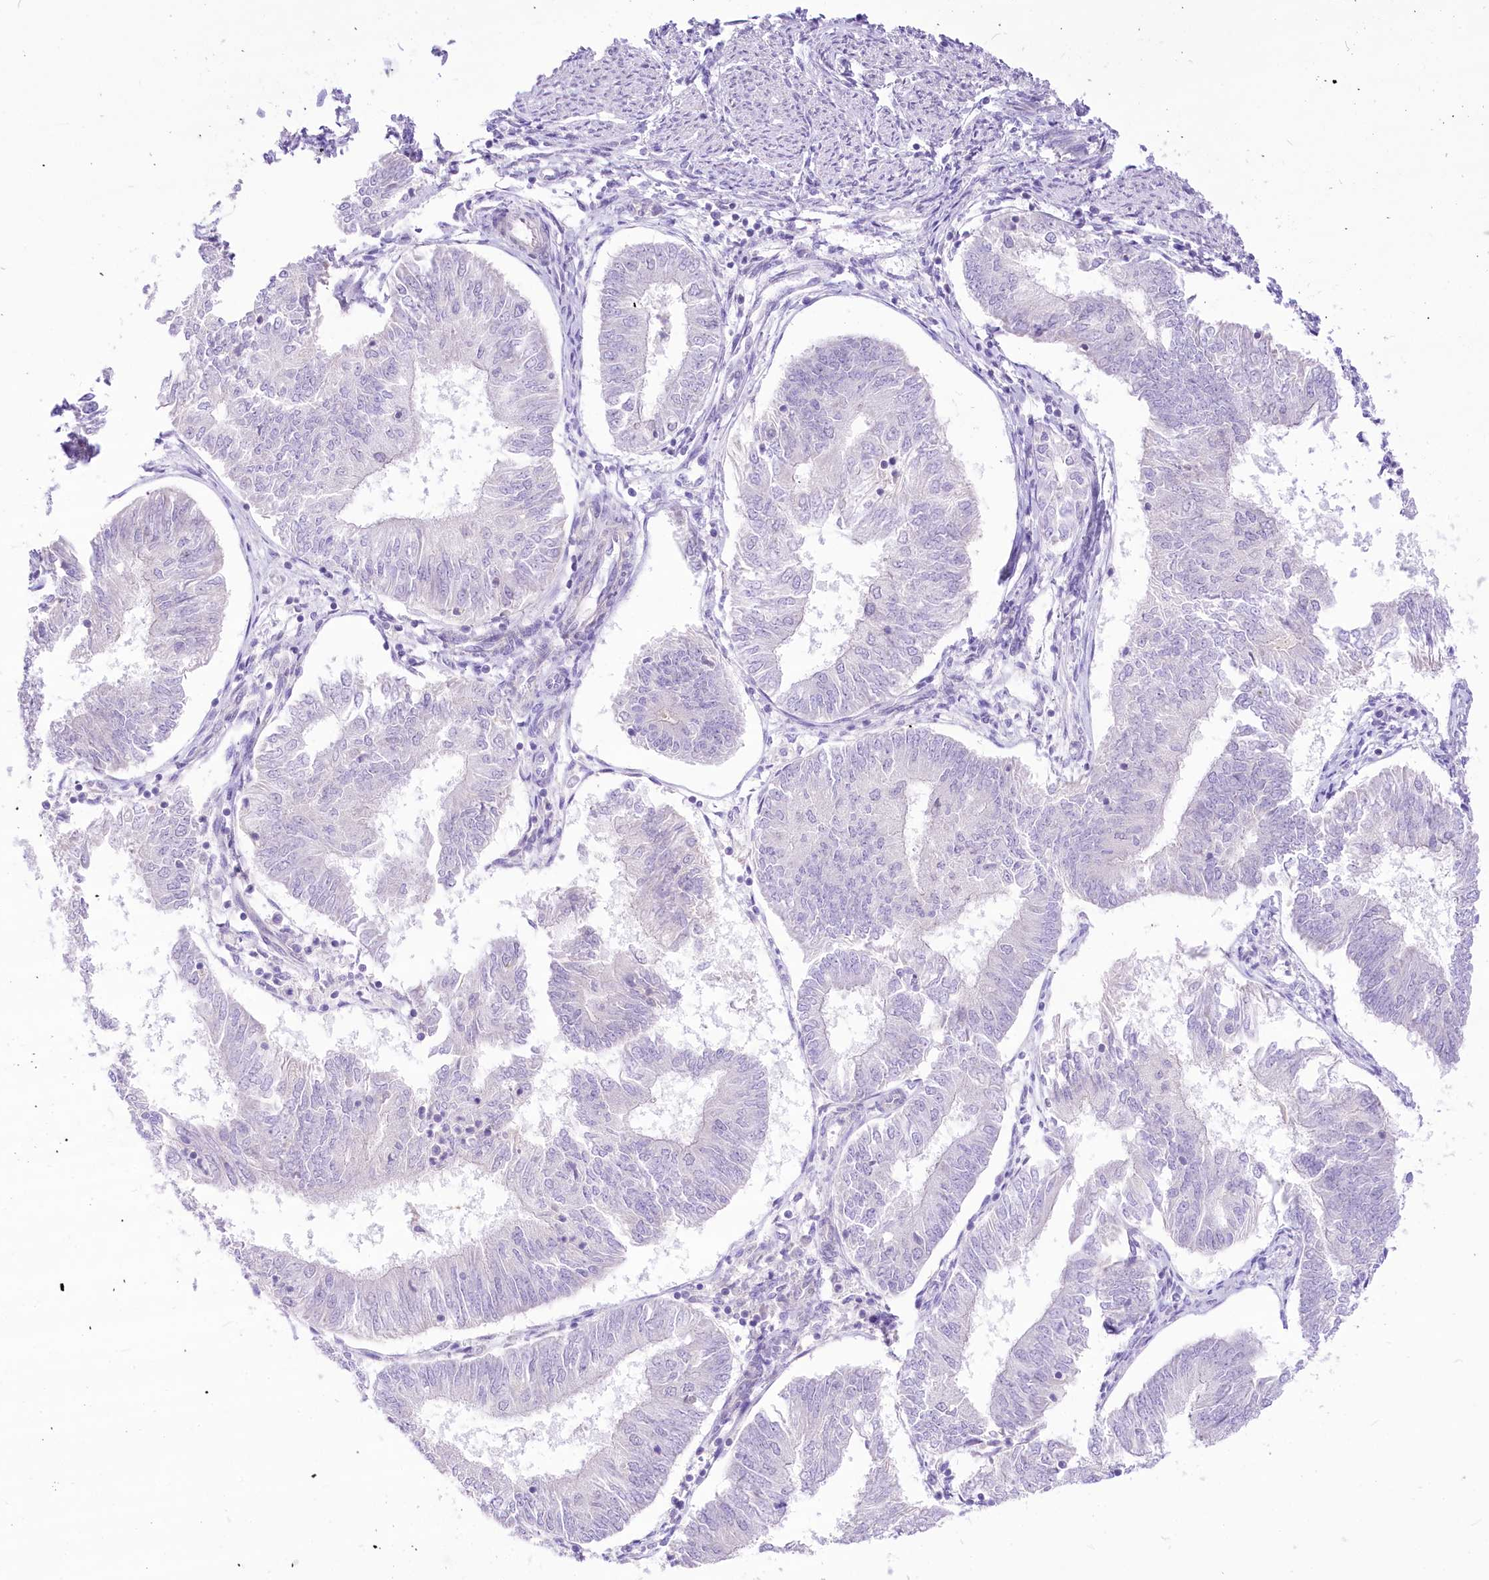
{"staining": {"intensity": "negative", "quantity": "none", "location": "none"}, "tissue": "endometrial cancer", "cell_type": "Tumor cells", "image_type": "cancer", "snomed": [{"axis": "morphology", "description": "Adenocarcinoma, NOS"}, {"axis": "topography", "description": "Endometrium"}], "caption": "Tumor cells show no significant protein staining in endometrial adenocarcinoma.", "gene": "HELT", "patient": {"sex": "female", "age": 58}}